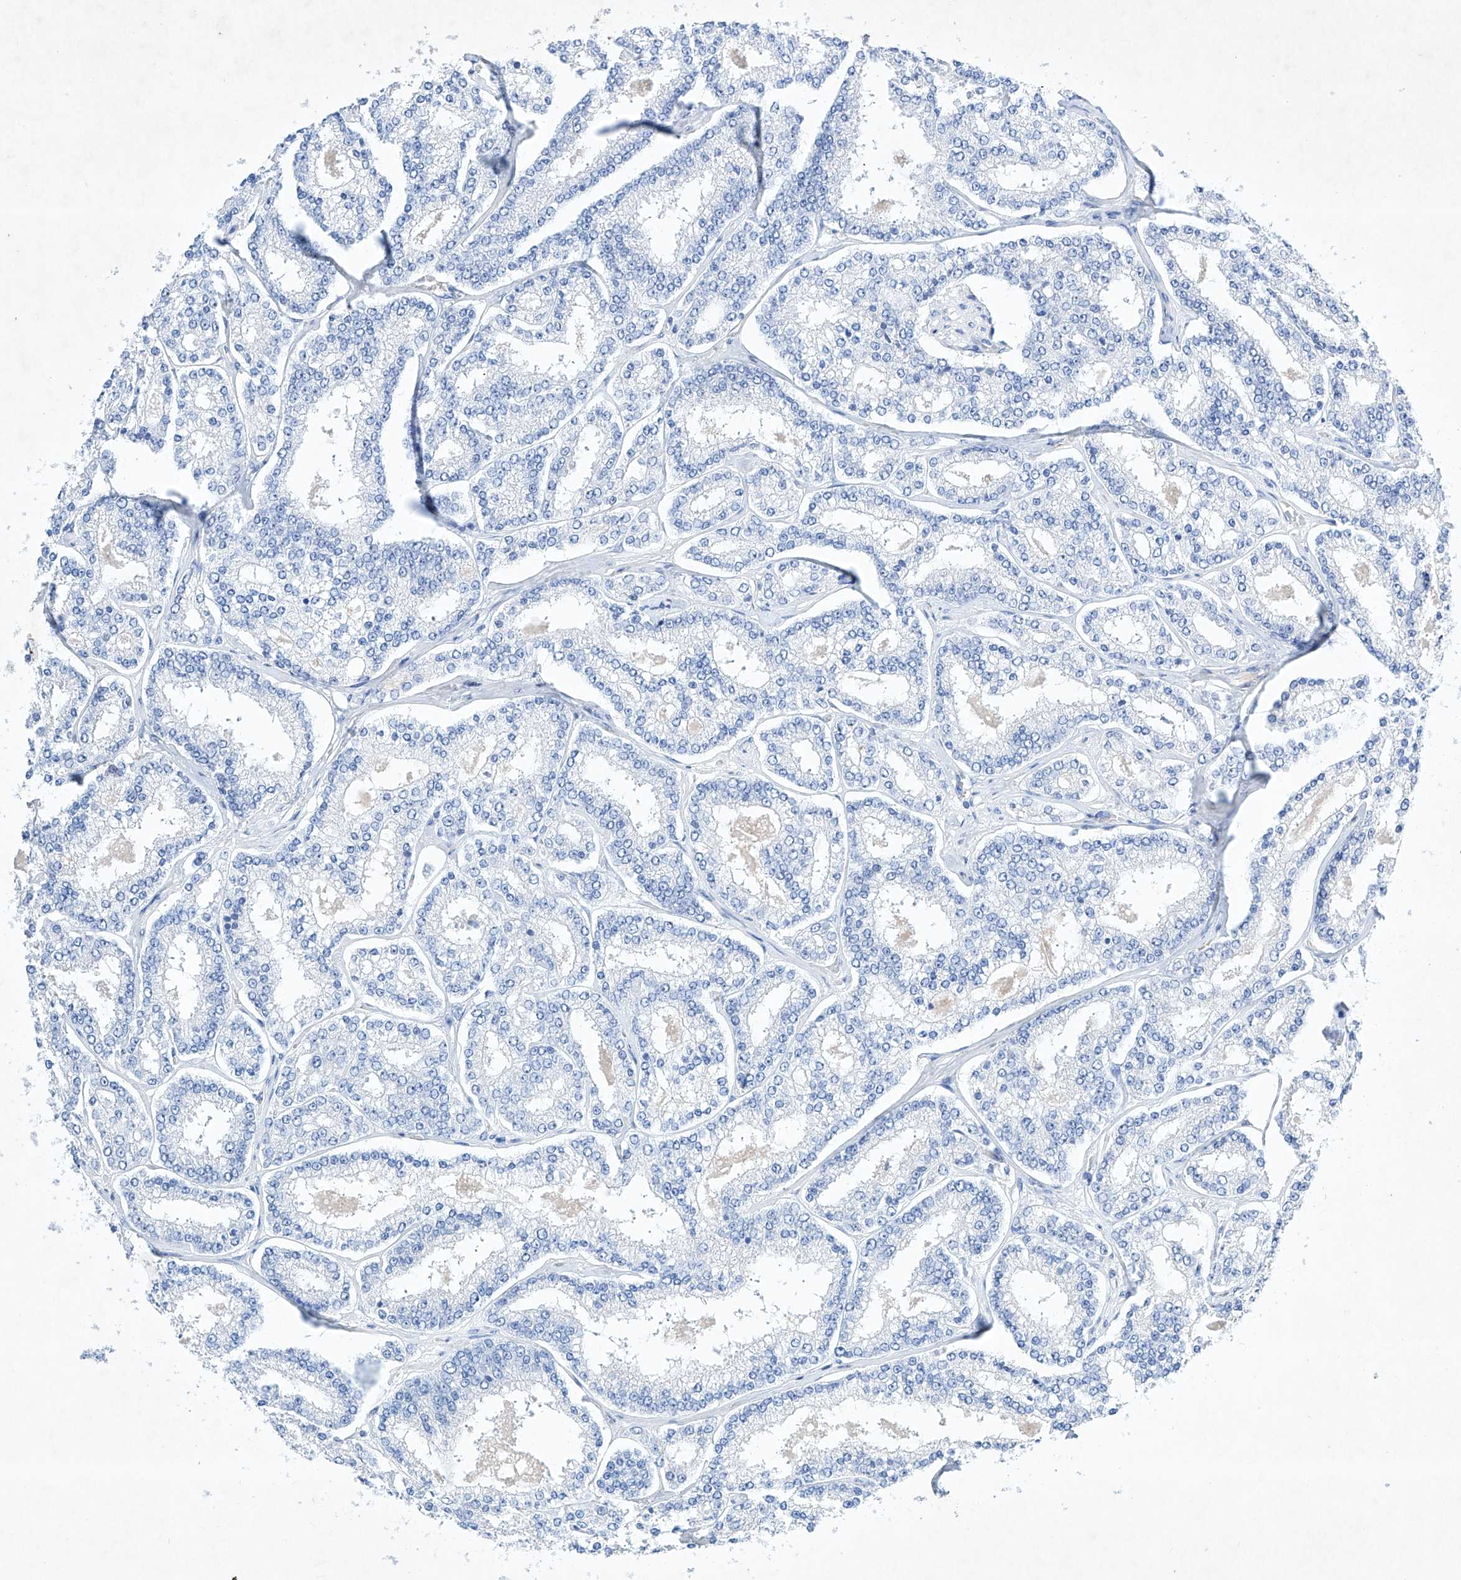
{"staining": {"intensity": "negative", "quantity": "none", "location": "none"}, "tissue": "prostate cancer", "cell_type": "Tumor cells", "image_type": "cancer", "snomed": [{"axis": "morphology", "description": "Normal tissue, NOS"}, {"axis": "morphology", "description": "Adenocarcinoma, High grade"}, {"axis": "topography", "description": "Prostate"}], "caption": "Immunohistochemistry (IHC) image of human high-grade adenocarcinoma (prostate) stained for a protein (brown), which displays no positivity in tumor cells. The staining is performed using DAB brown chromogen with nuclei counter-stained in using hematoxylin.", "gene": "ETV7", "patient": {"sex": "male", "age": 83}}